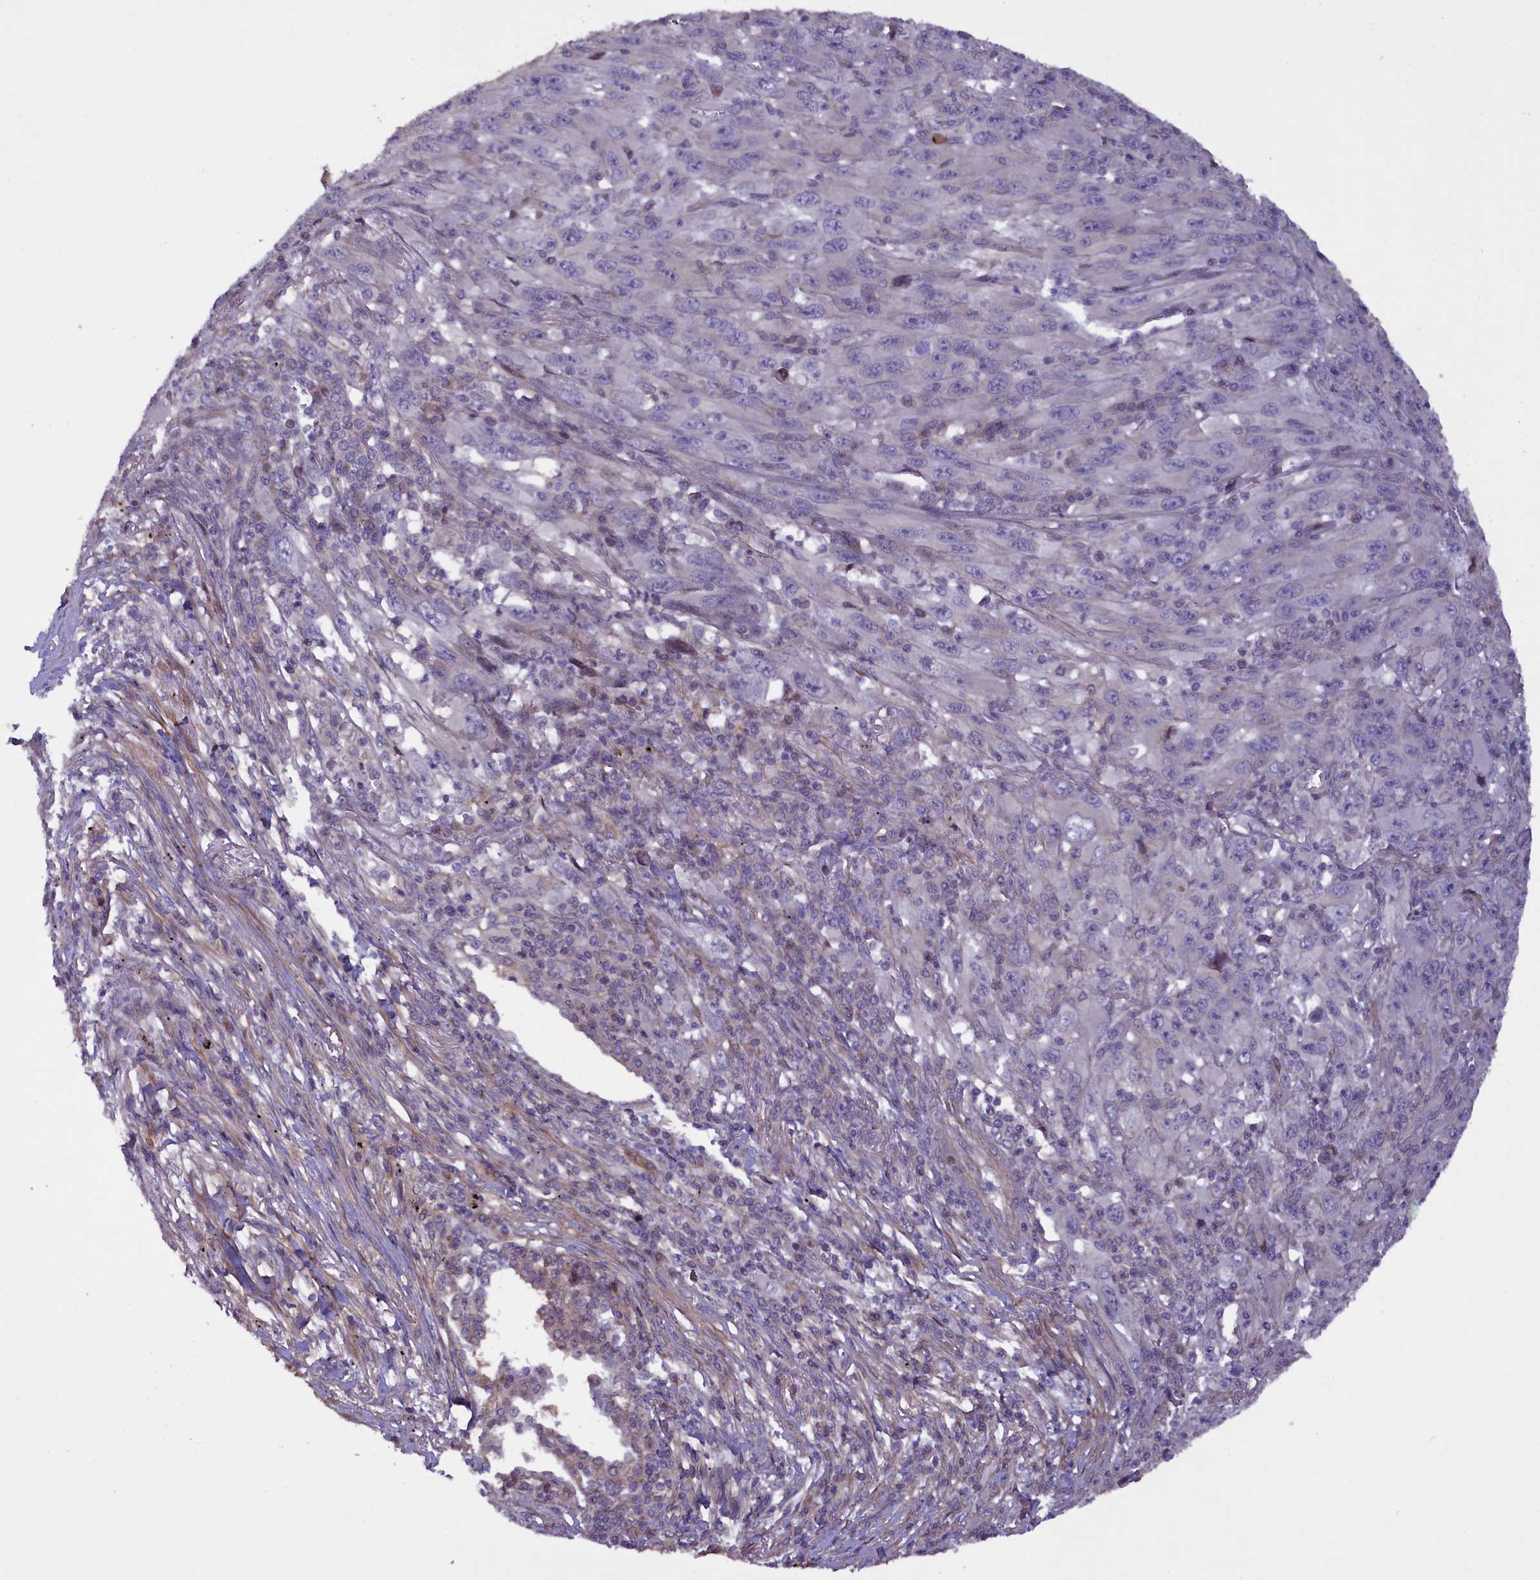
{"staining": {"intensity": "negative", "quantity": "none", "location": "none"}, "tissue": "melanoma", "cell_type": "Tumor cells", "image_type": "cancer", "snomed": [{"axis": "morphology", "description": "Malignant melanoma, Metastatic site"}, {"axis": "topography", "description": "Skin"}], "caption": "The IHC image has no significant positivity in tumor cells of malignant melanoma (metastatic site) tissue. (Immunohistochemistry, brightfield microscopy, high magnification).", "gene": "MAN2C1", "patient": {"sex": "female", "age": 56}}